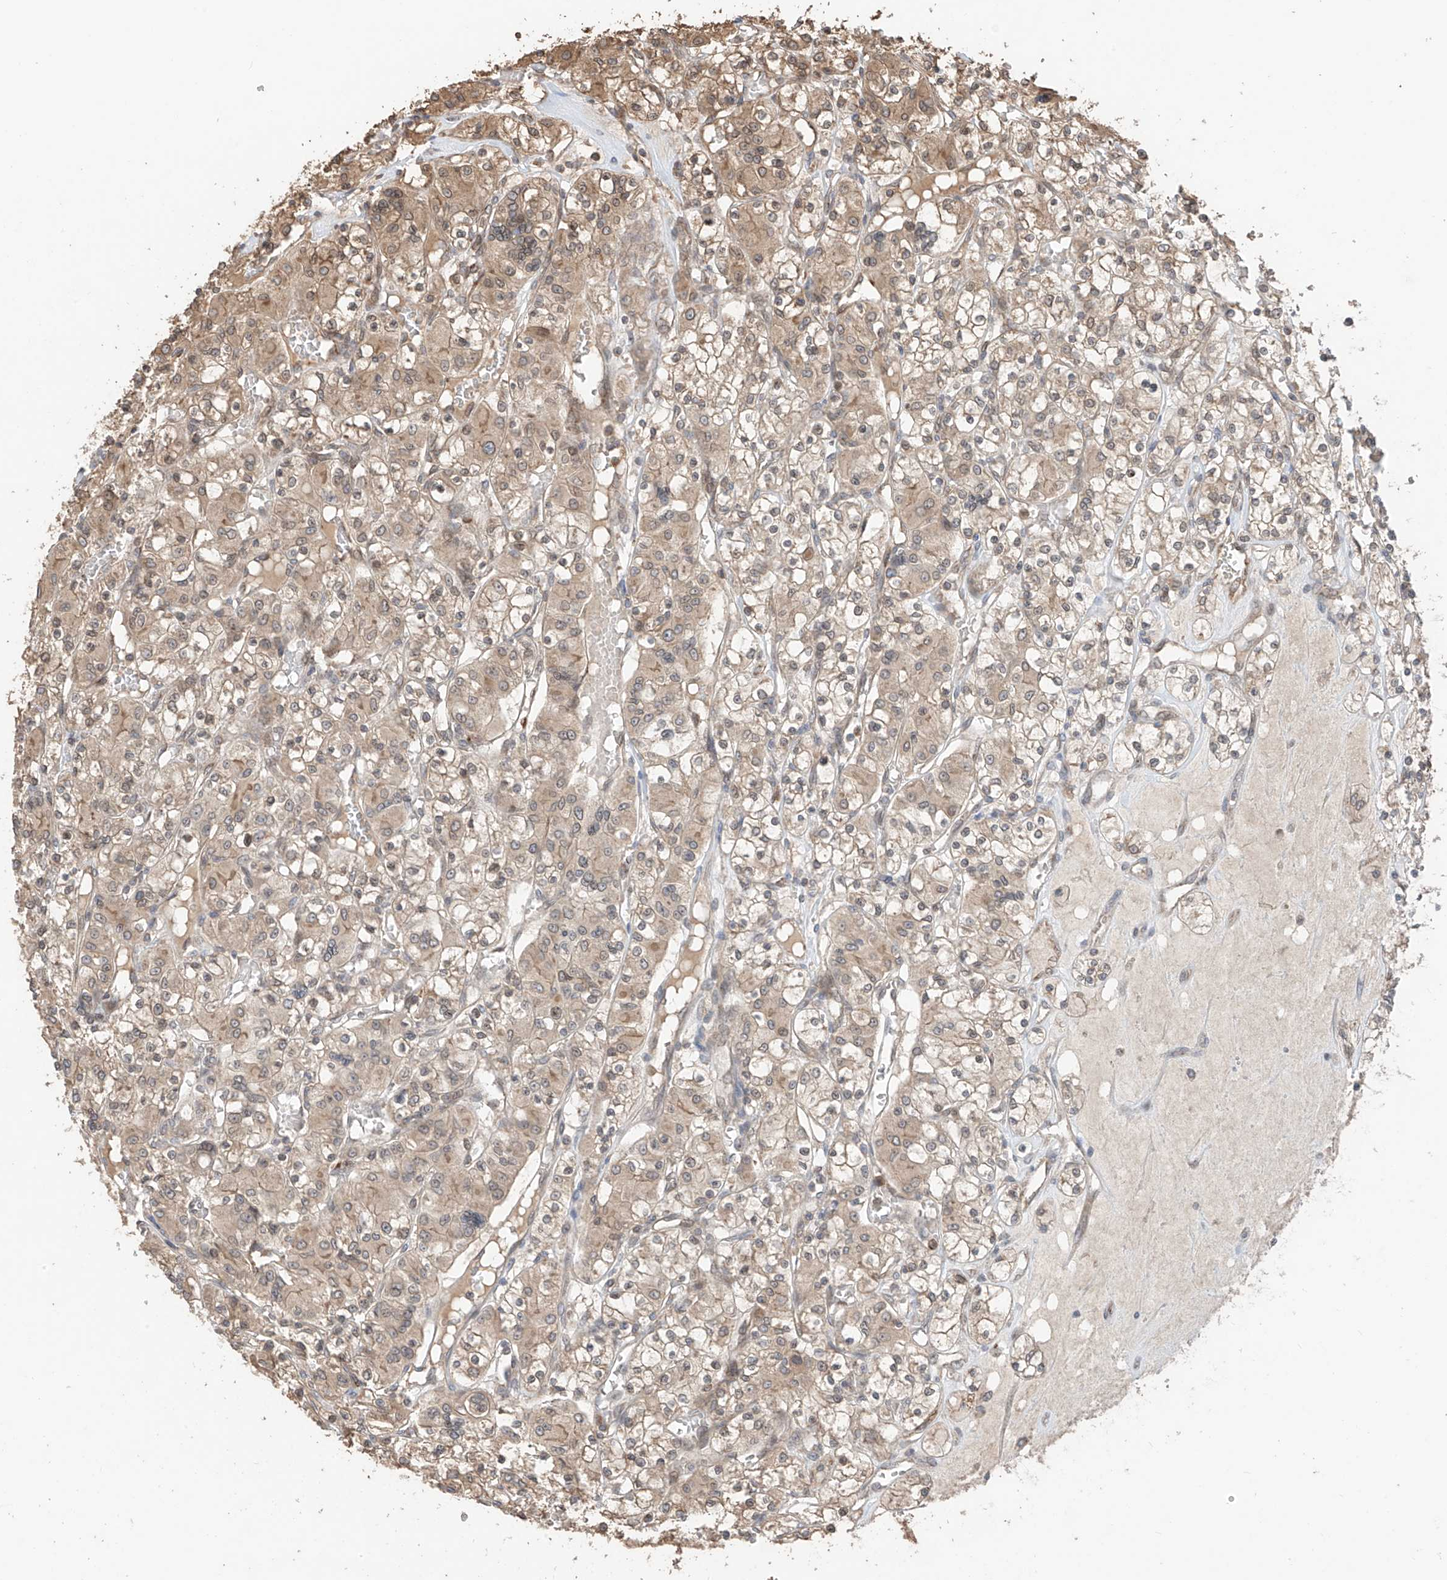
{"staining": {"intensity": "moderate", "quantity": "25%-75%", "location": "cytoplasmic/membranous,nuclear"}, "tissue": "renal cancer", "cell_type": "Tumor cells", "image_type": "cancer", "snomed": [{"axis": "morphology", "description": "Adenocarcinoma, NOS"}, {"axis": "topography", "description": "Kidney"}], "caption": "Immunohistochemical staining of adenocarcinoma (renal) displays moderate cytoplasmic/membranous and nuclear protein positivity in approximately 25%-75% of tumor cells. The protein is shown in brown color, while the nuclei are stained blue.", "gene": "AHCTF1", "patient": {"sex": "female", "age": 59}}